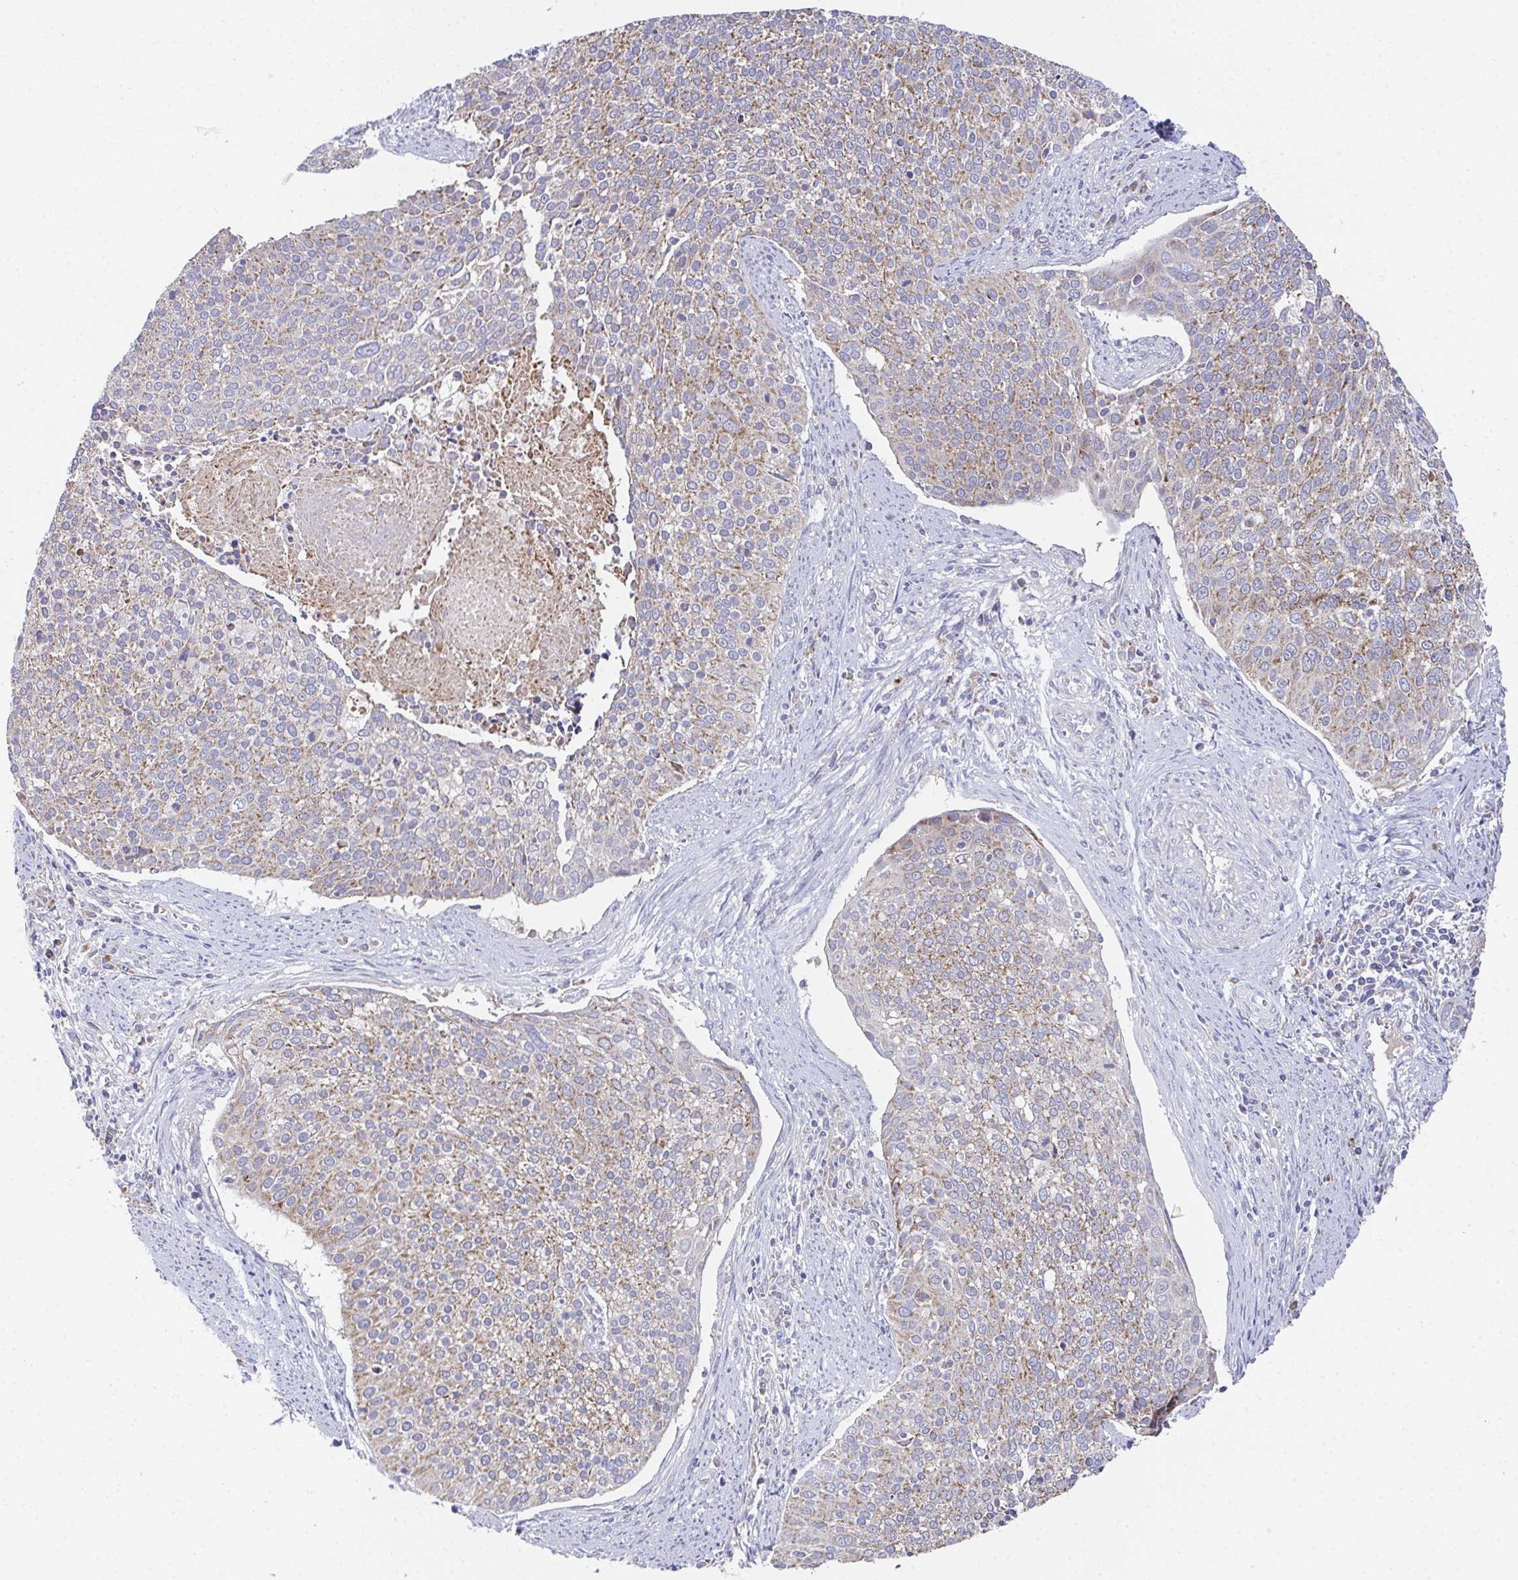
{"staining": {"intensity": "weak", "quantity": ">75%", "location": "cytoplasmic/membranous"}, "tissue": "cervical cancer", "cell_type": "Tumor cells", "image_type": "cancer", "snomed": [{"axis": "morphology", "description": "Squamous cell carcinoma, NOS"}, {"axis": "topography", "description": "Cervix"}], "caption": "Protein expression analysis of cervical cancer (squamous cell carcinoma) displays weak cytoplasmic/membranous staining in approximately >75% of tumor cells.", "gene": "MT-ND3", "patient": {"sex": "female", "age": 39}}